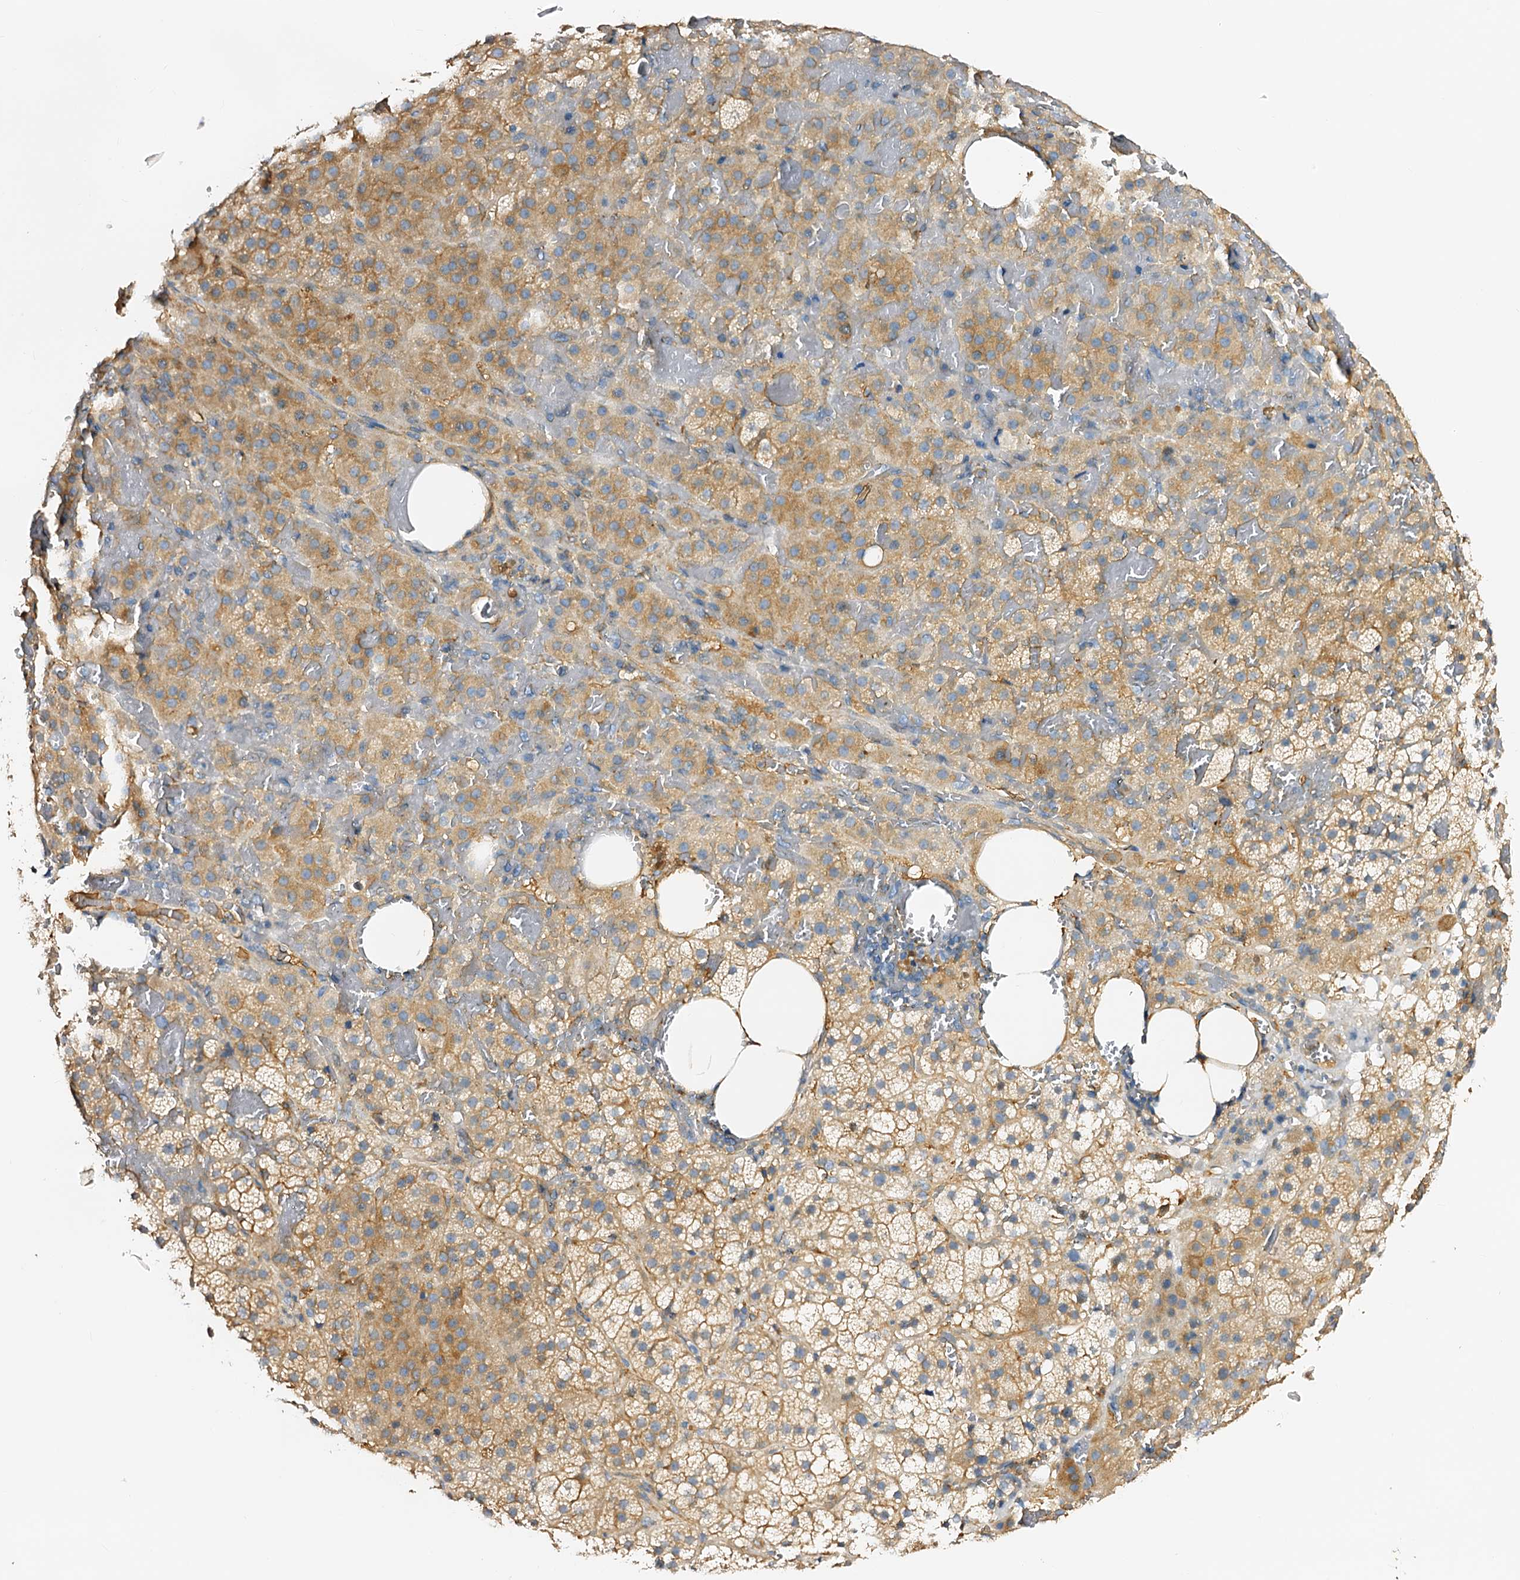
{"staining": {"intensity": "moderate", "quantity": ">75%", "location": "cytoplasmic/membranous"}, "tissue": "adrenal gland", "cell_type": "Glandular cells", "image_type": "normal", "snomed": [{"axis": "morphology", "description": "Normal tissue, NOS"}, {"axis": "topography", "description": "Adrenal gland"}], "caption": "Glandular cells exhibit medium levels of moderate cytoplasmic/membranous positivity in about >75% of cells in normal adrenal gland. (Brightfield microscopy of DAB IHC at high magnification).", "gene": "CSKMT", "patient": {"sex": "female", "age": 59}}